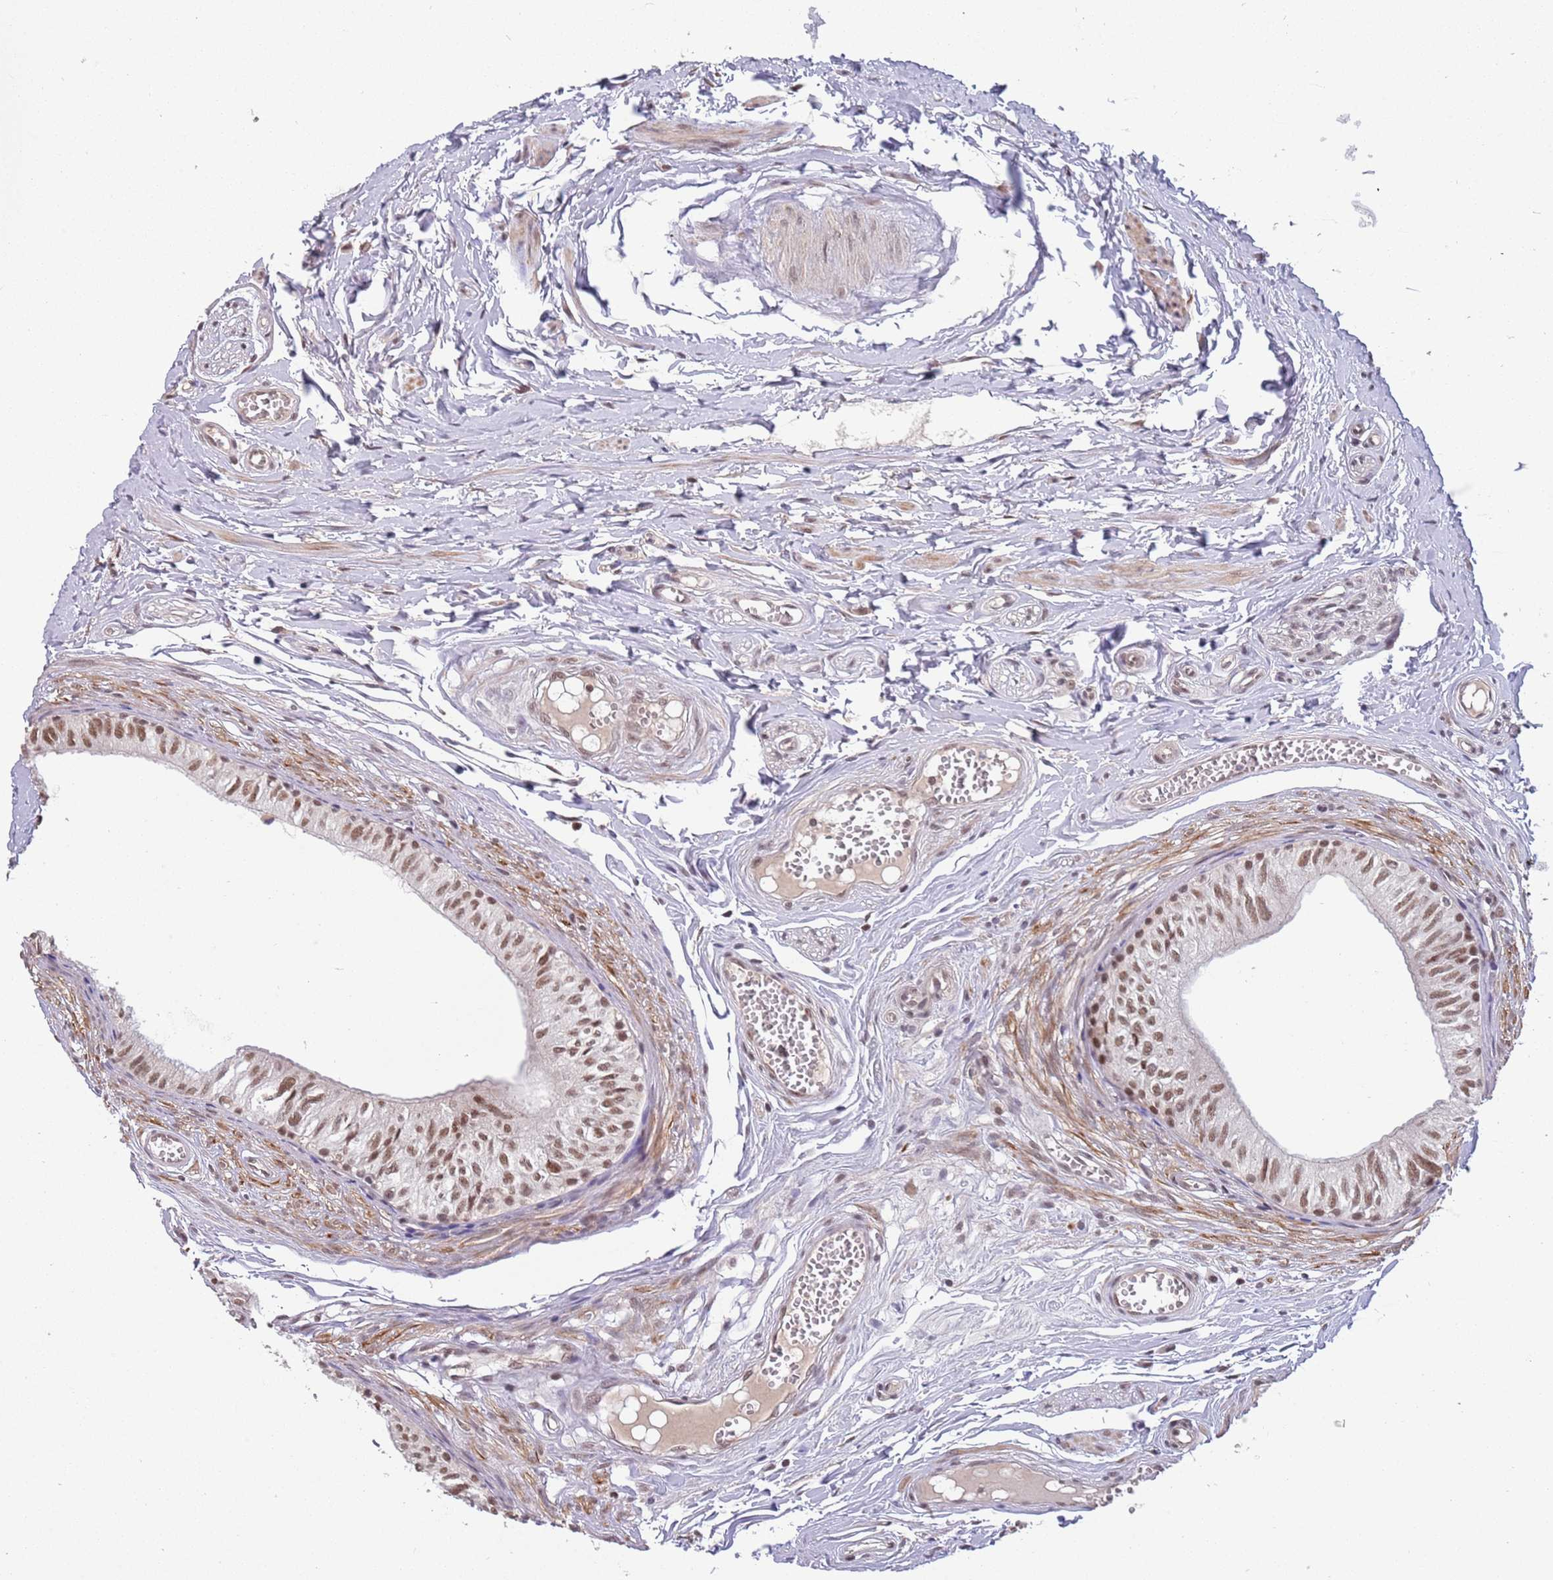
{"staining": {"intensity": "moderate", "quantity": ">75%", "location": "nuclear"}, "tissue": "epididymis", "cell_type": "Glandular cells", "image_type": "normal", "snomed": [{"axis": "morphology", "description": "Normal tissue, NOS"}, {"axis": "topography", "description": "Epididymis"}], "caption": "This photomicrograph demonstrates IHC staining of normal human epididymis, with medium moderate nuclear staining in approximately >75% of glandular cells.", "gene": "ZBTB7A", "patient": {"sex": "male", "age": 37}}